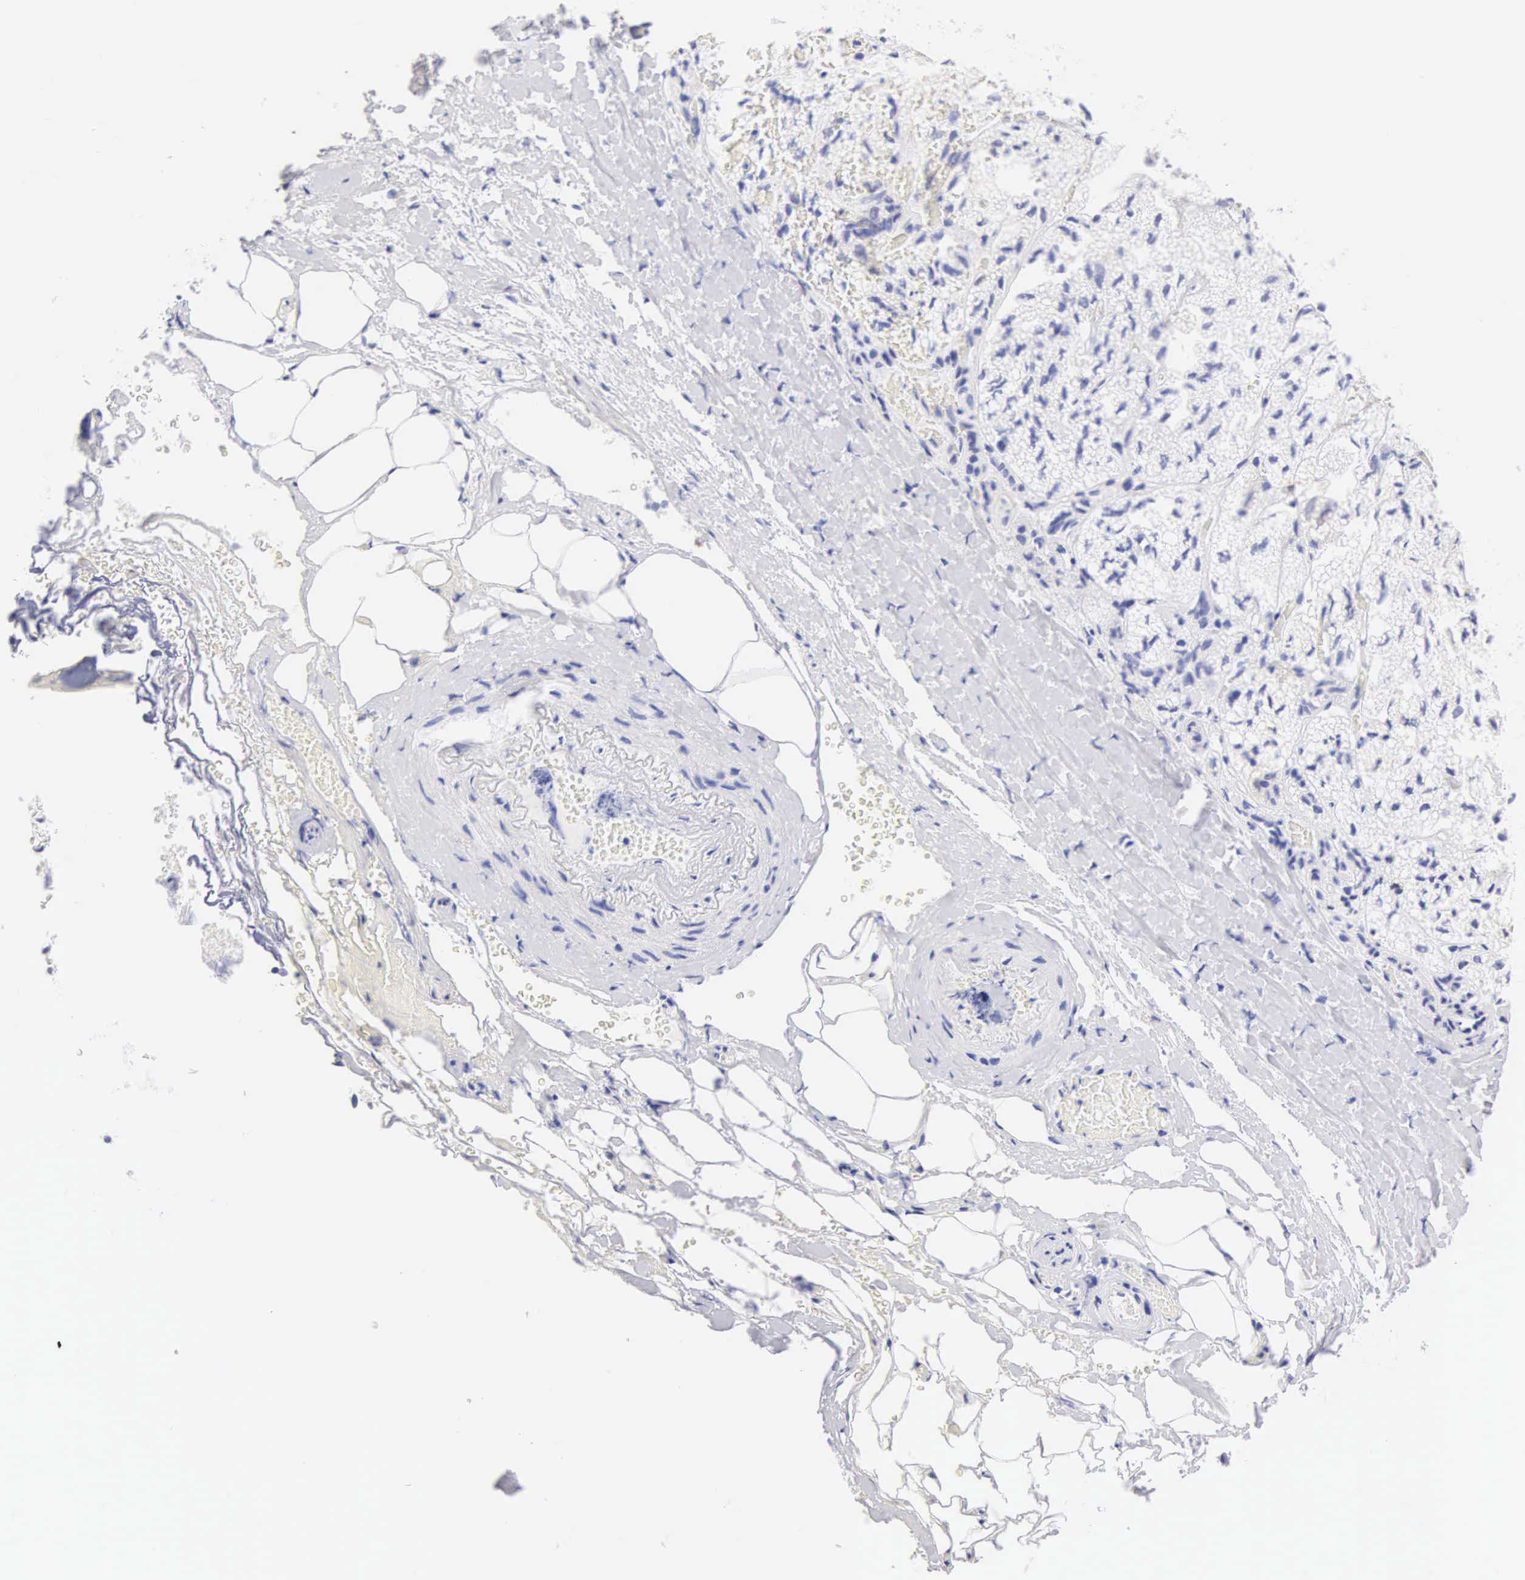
{"staining": {"intensity": "weak", "quantity": "<25%", "location": "cytoplasmic/membranous"}, "tissue": "adrenal gland", "cell_type": "Glandular cells", "image_type": "normal", "snomed": [{"axis": "morphology", "description": "Normal tissue, NOS"}, {"axis": "topography", "description": "Adrenal gland"}], "caption": "The image reveals no staining of glandular cells in normal adrenal gland. The staining was performed using DAB to visualize the protein expression in brown, while the nuclei were stained in blue with hematoxylin (Magnification: 20x).", "gene": "CDKN2A", "patient": {"sex": "male", "age": 53}}